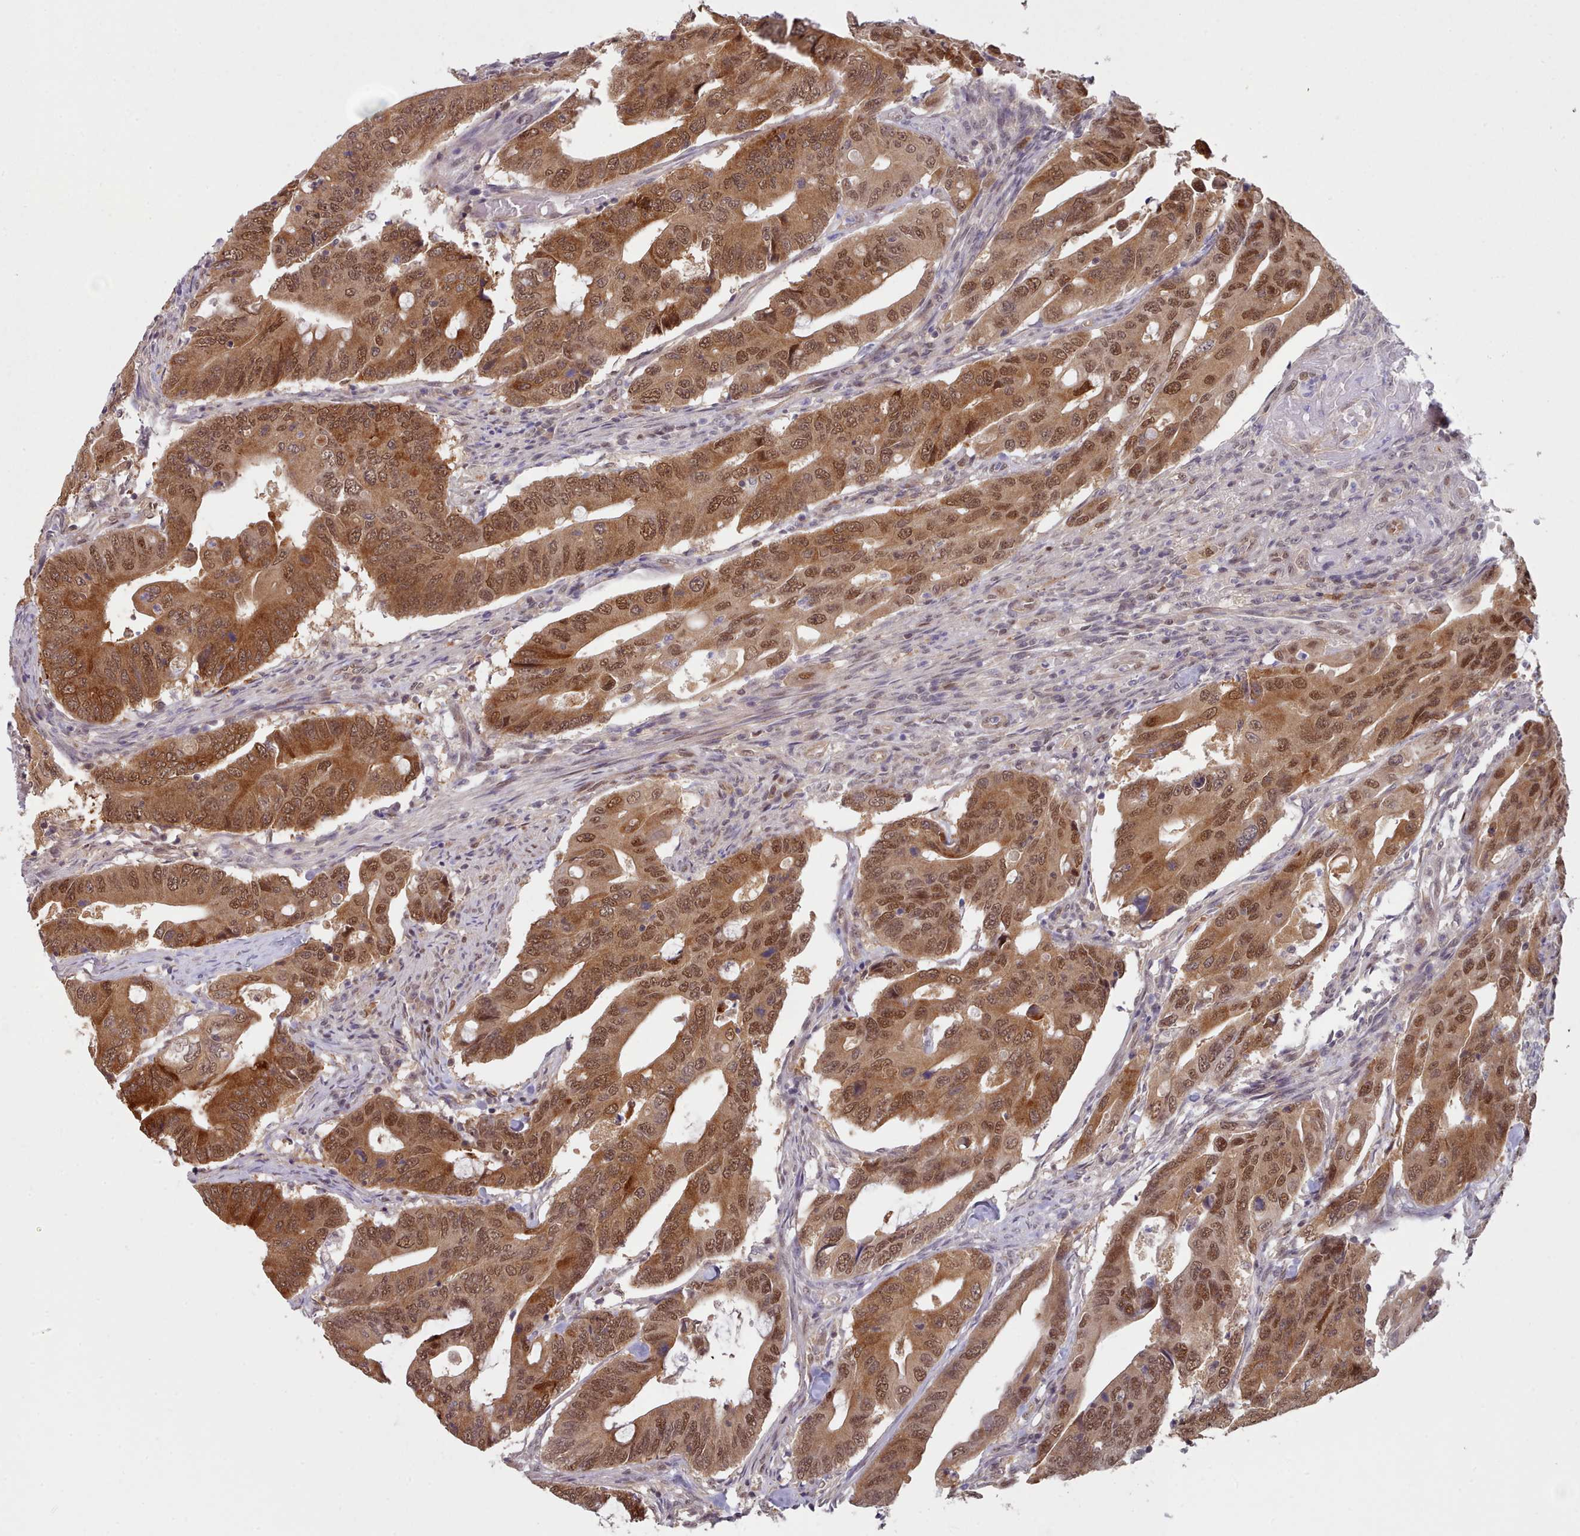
{"staining": {"intensity": "strong", "quantity": ">75%", "location": "cytoplasmic/membranous,nuclear"}, "tissue": "colorectal cancer", "cell_type": "Tumor cells", "image_type": "cancer", "snomed": [{"axis": "morphology", "description": "Adenocarcinoma, NOS"}, {"axis": "topography", "description": "Colon"}], "caption": "Immunohistochemistry of human colorectal adenocarcinoma exhibits high levels of strong cytoplasmic/membranous and nuclear expression in approximately >75% of tumor cells.", "gene": "CES3", "patient": {"sex": "male", "age": 71}}